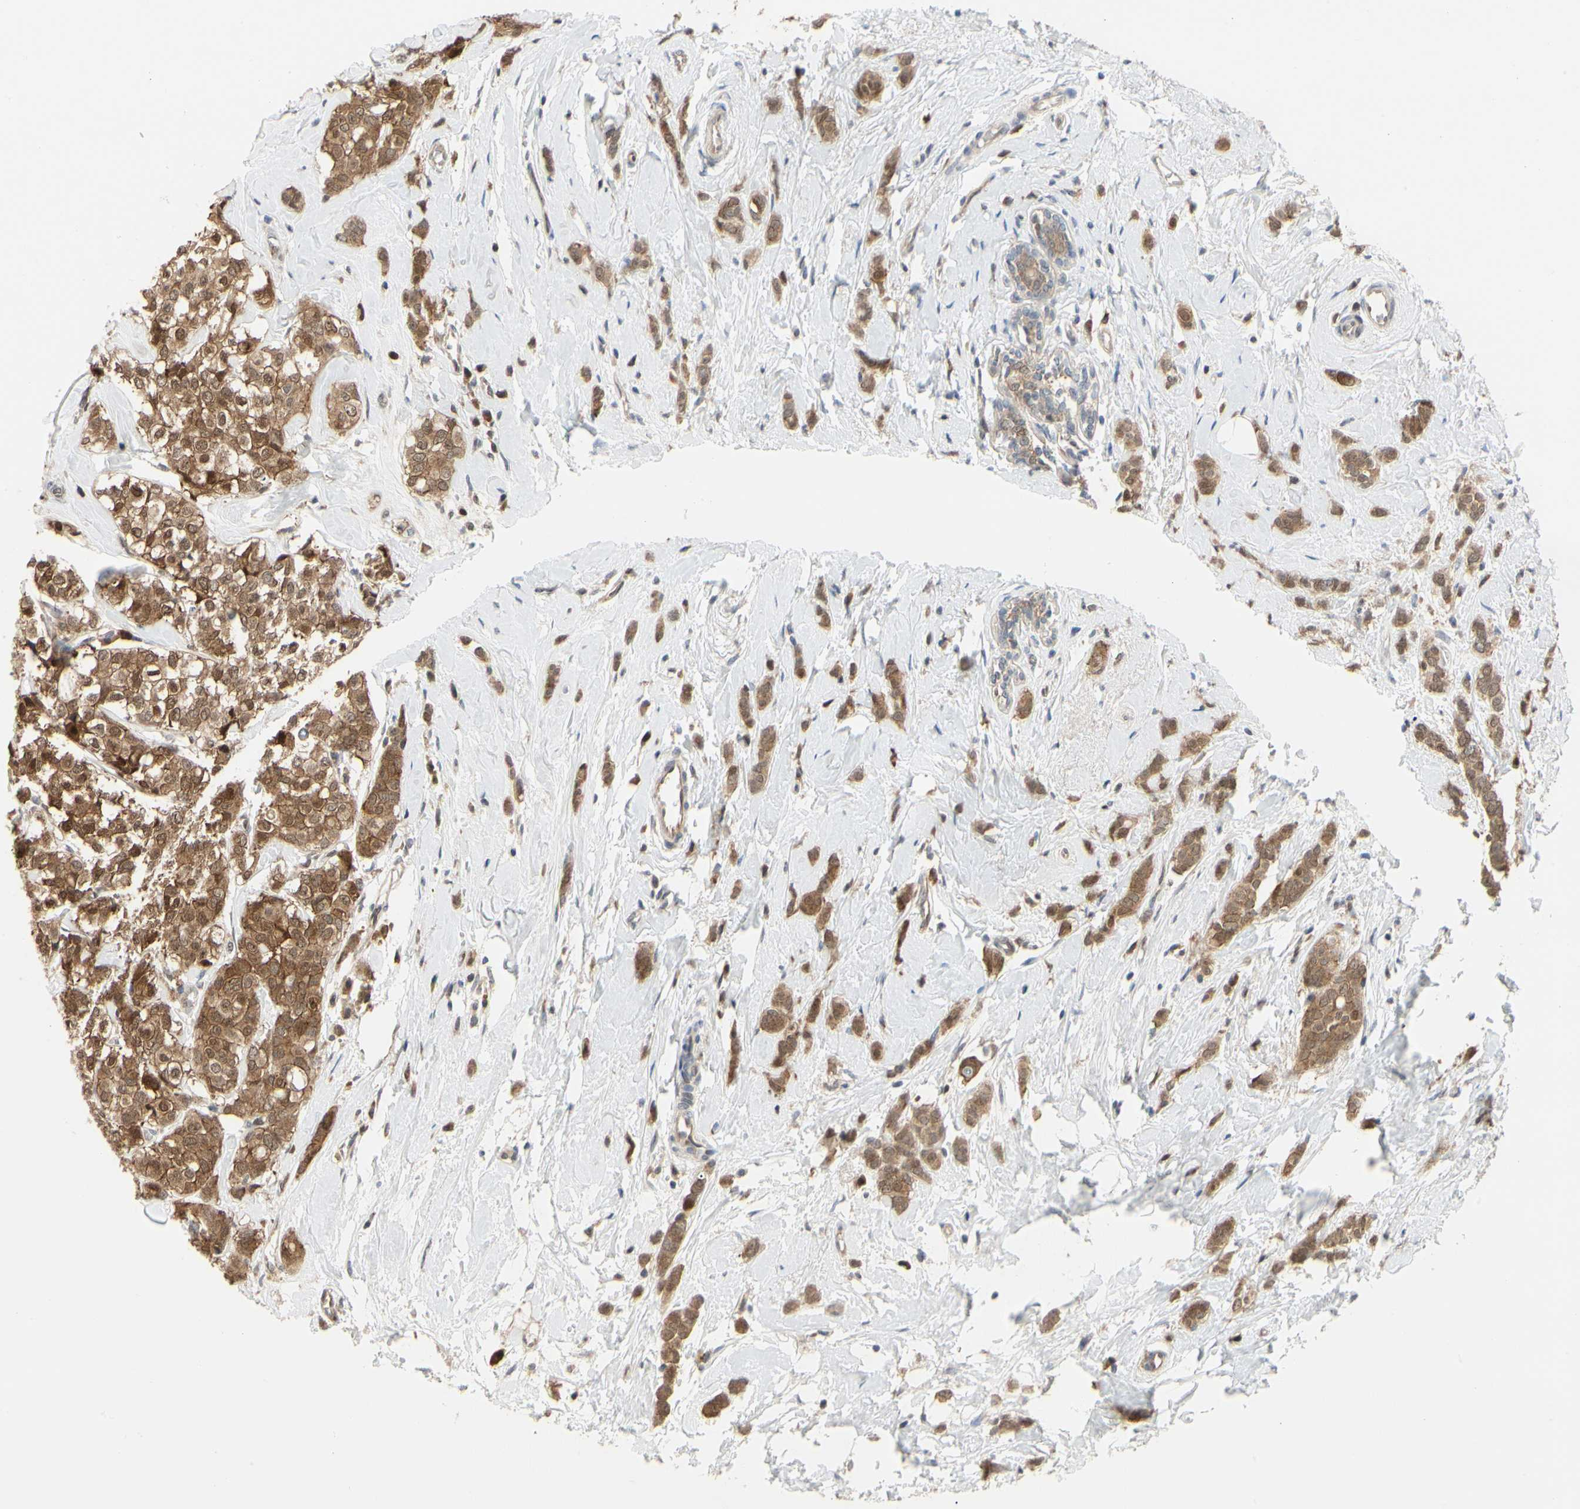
{"staining": {"intensity": "strong", "quantity": ">75%", "location": "cytoplasmic/membranous"}, "tissue": "breast cancer", "cell_type": "Tumor cells", "image_type": "cancer", "snomed": [{"axis": "morphology", "description": "Lobular carcinoma"}, {"axis": "topography", "description": "Breast"}], "caption": "Lobular carcinoma (breast) stained with DAB immunohistochemistry (IHC) displays high levels of strong cytoplasmic/membranous positivity in about >75% of tumor cells.", "gene": "CDK5", "patient": {"sex": "female", "age": 60}}